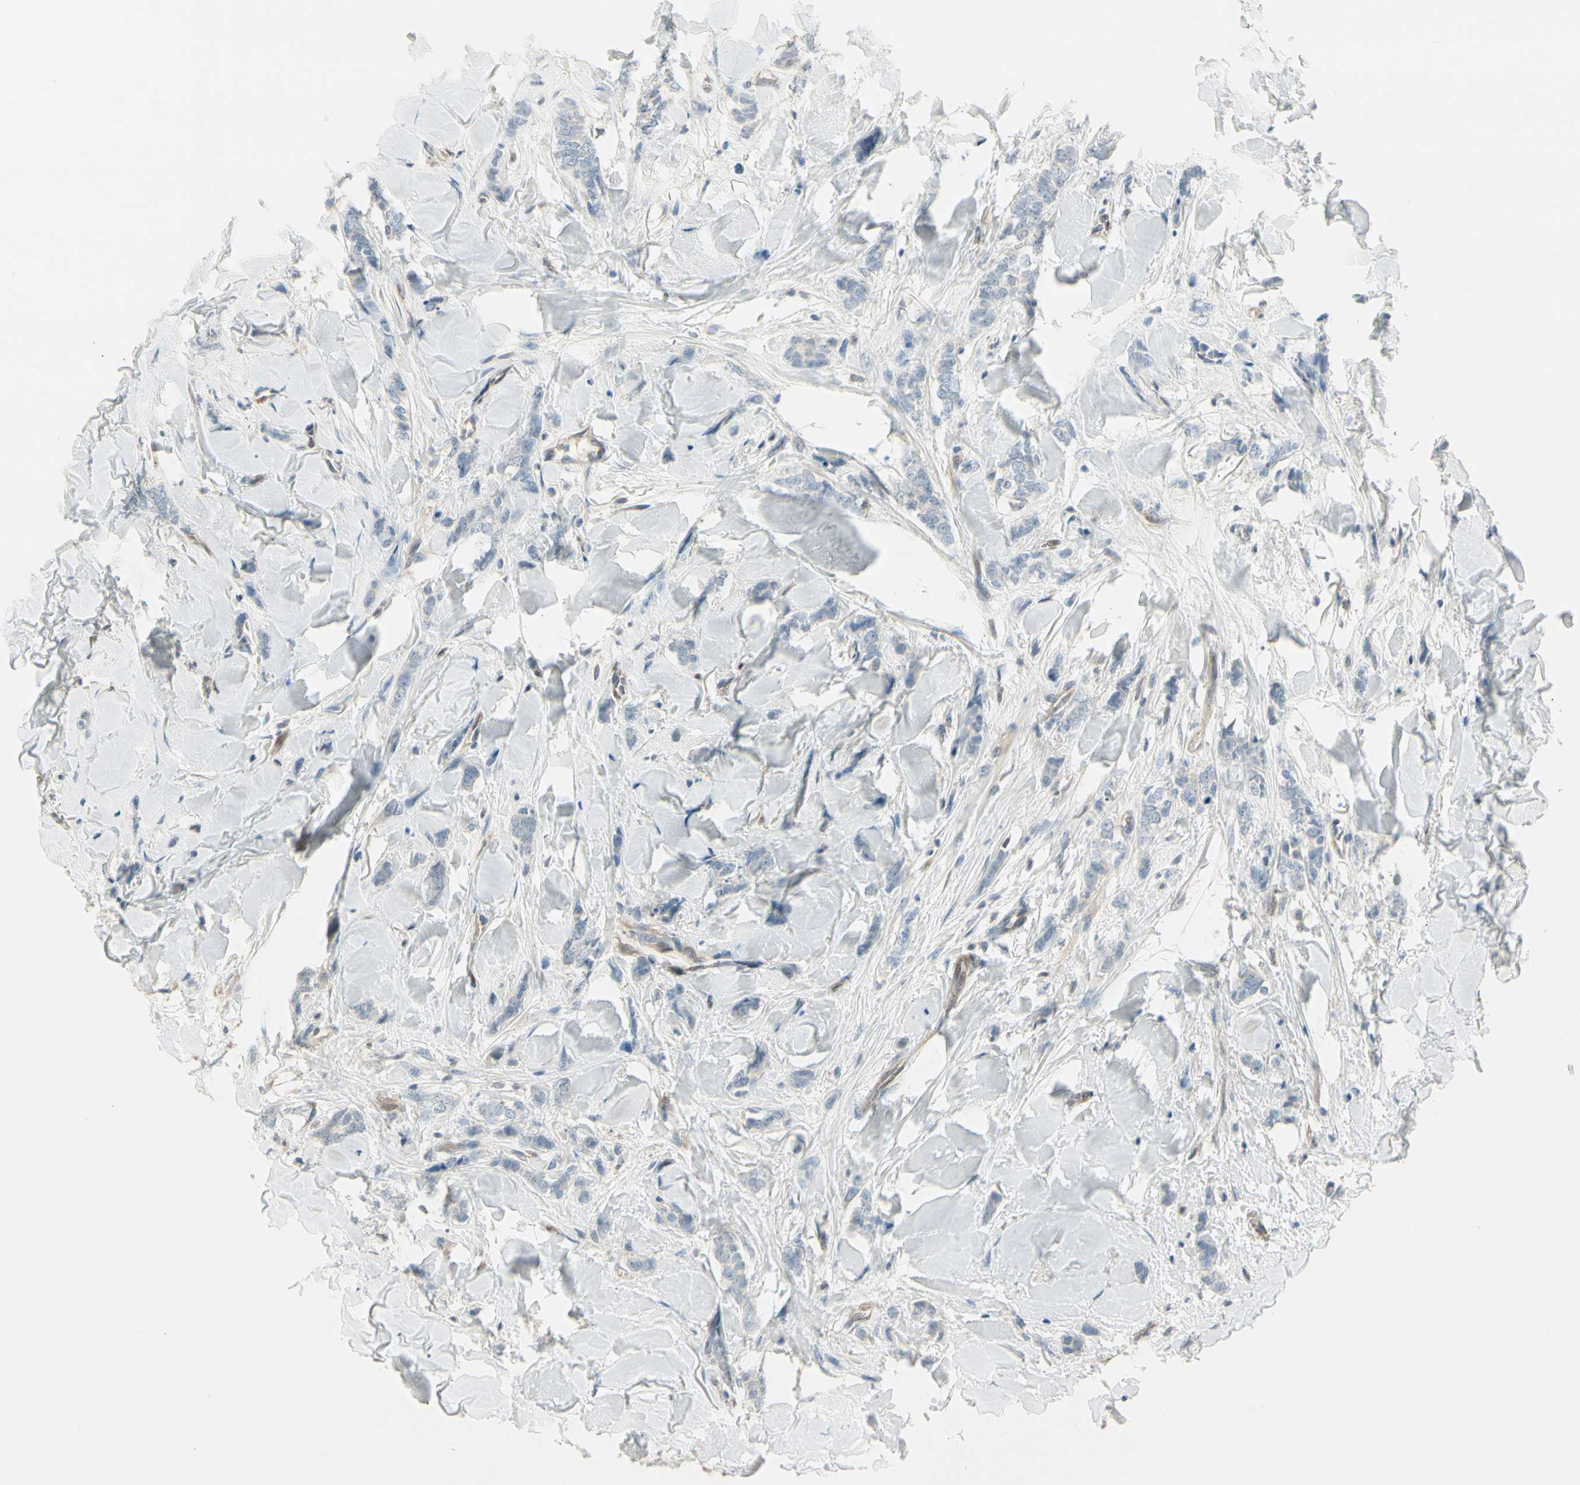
{"staining": {"intensity": "negative", "quantity": "none", "location": "none"}, "tissue": "breast cancer", "cell_type": "Tumor cells", "image_type": "cancer", "snomed": [{"axis": "morphology", "description": "Lobular carcinoma"}, {"axis": "topography", "description": "Skin"}, {"axis": "topography", "description": "Breast"}], "caption": "Immunohistochemical staining of human lobular carcinoma (breast) exhibits no significant positivity in tumor cells.", "gene": "SVBP", "patient": {"sex": "female", "age": 46}}